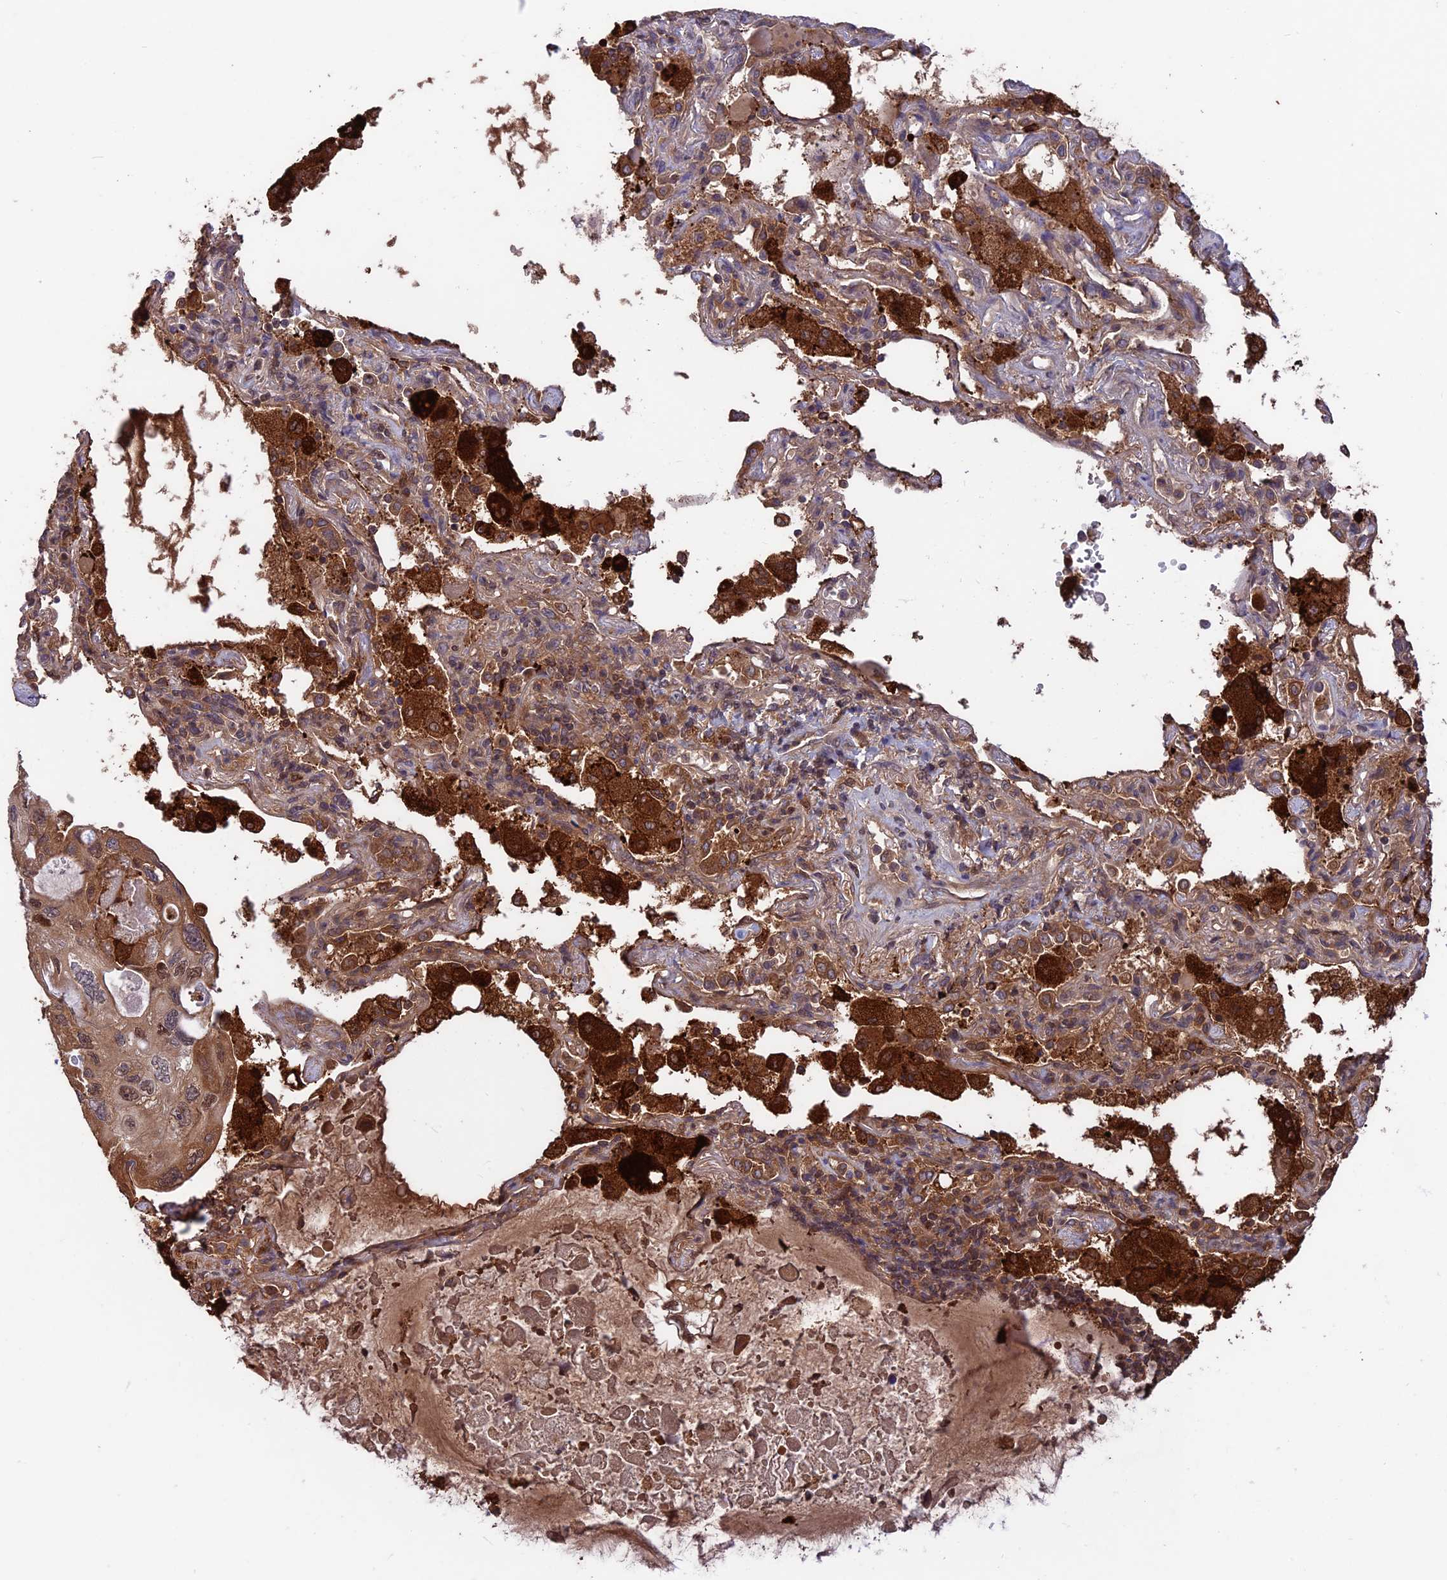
{"staining": {"intensity": "moderate", "quantity": ">75%", "location": "cytoplasmic/membranous,nuclear"}, "tissue": "lung cancer", "cell_type": "Tumor cells", "image_type": "cancer", "snomed": [{"axis": "morphology", "description": "Squamous cell carcinoma, NOS"}, {"axis": "topography", "description": "Lung"}], "caption": "Immunohistochemical staining of human lung cancer (squamous cell carcinoma) shows moderate cytoplasmic/membranous and nuclear protein expression in approximately >75% of tumor cells.", "gene": "MAST2", "patient": {"sex": "female", "age": 73}}